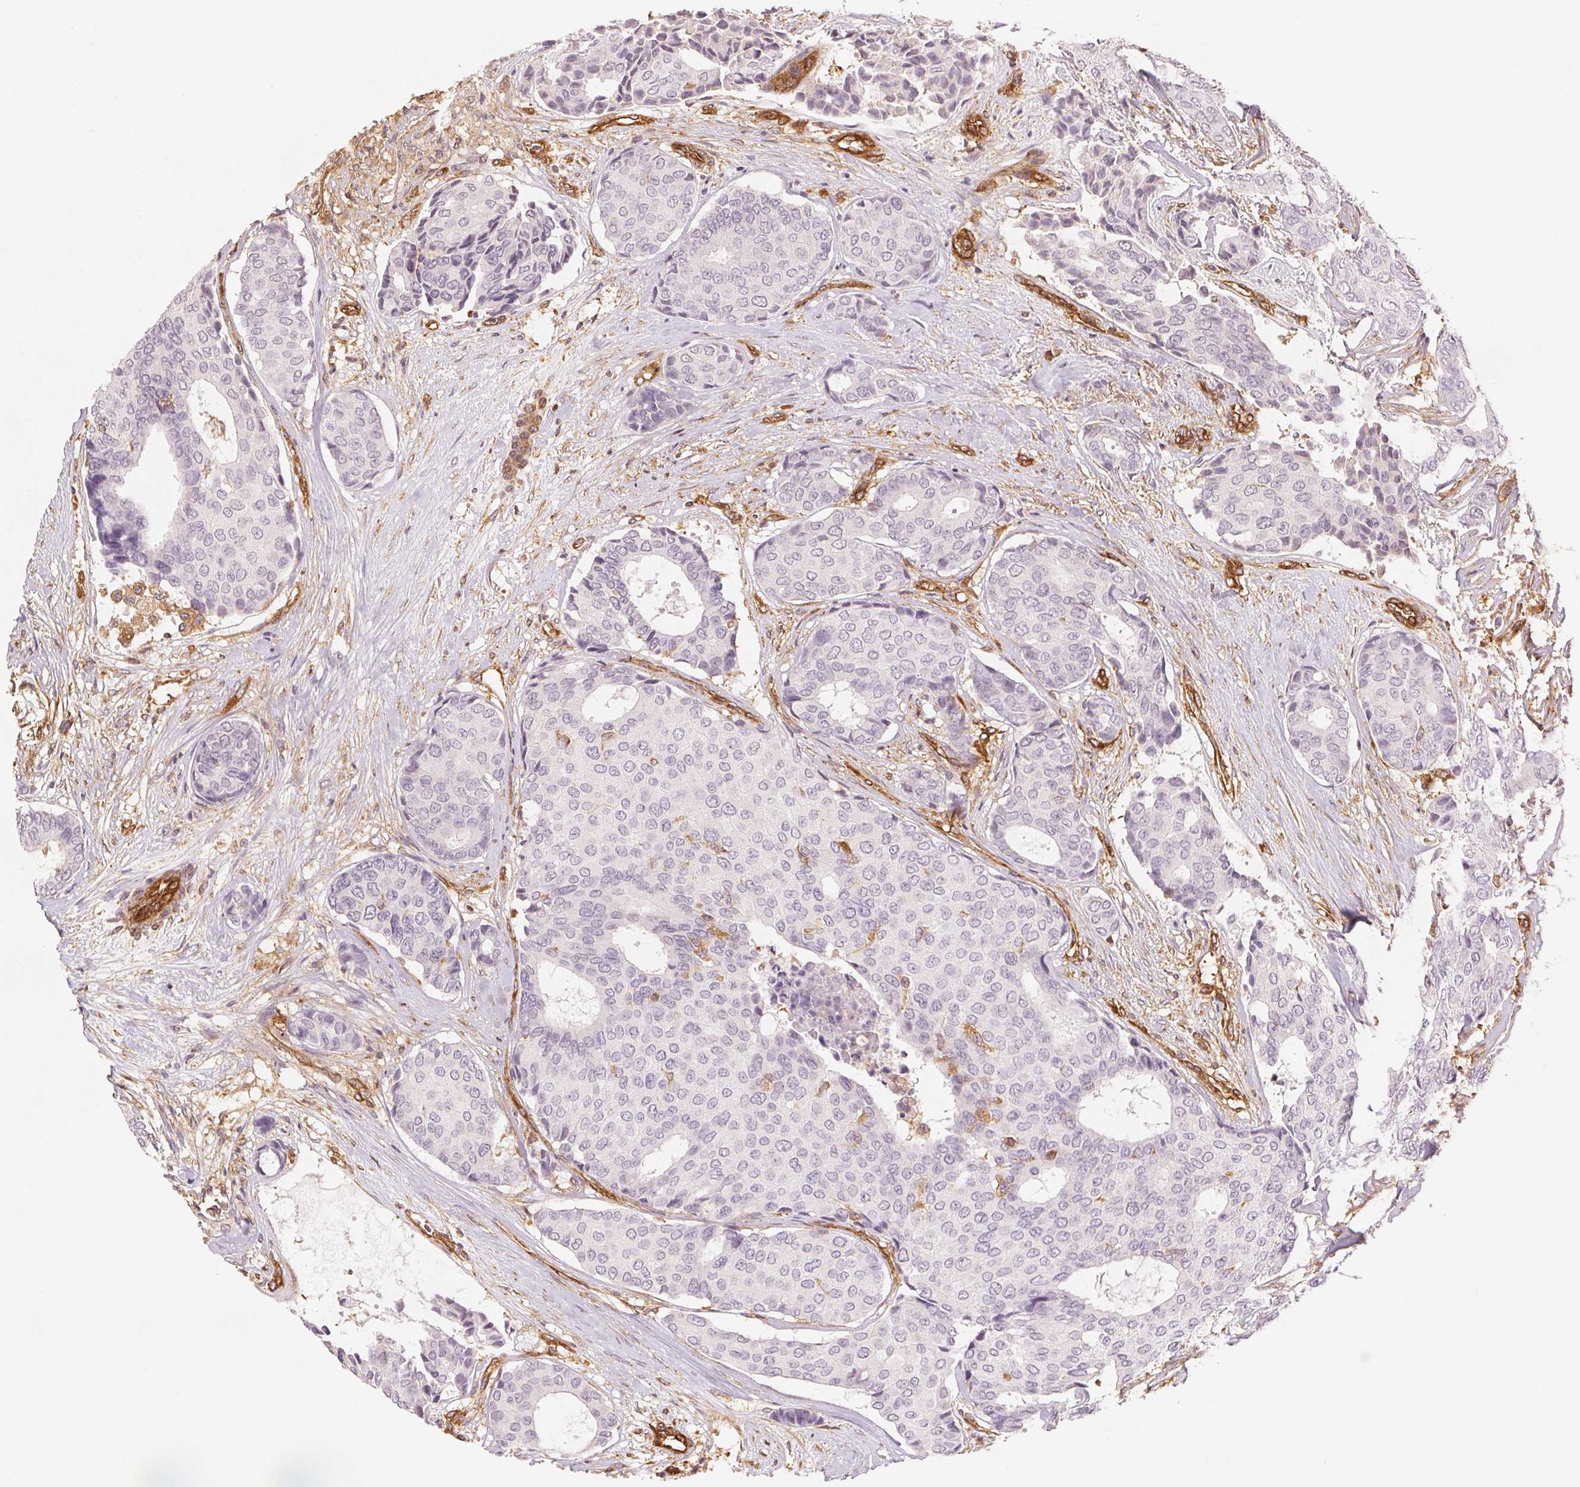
{"staining": {"intensity": "negative", "quantity": "none", "location": "none"}, "tissue": "breast cancer", "cell_type": "Tumor cells", "image_type": "cancer", "snomed": [{"axis": "morphology", "description": "Duct carcinoma"}, {"axis": "topography", "description": "Breast"}], "caption": "Immunohistochemistry photomicrograph of human breast cancer (invasive ductal carcinoma) stained for a protein (brown), which displays no staining in tumor cells.", "gene": "DIAPH2", "patient": {"sex": "female", "age": 75}}